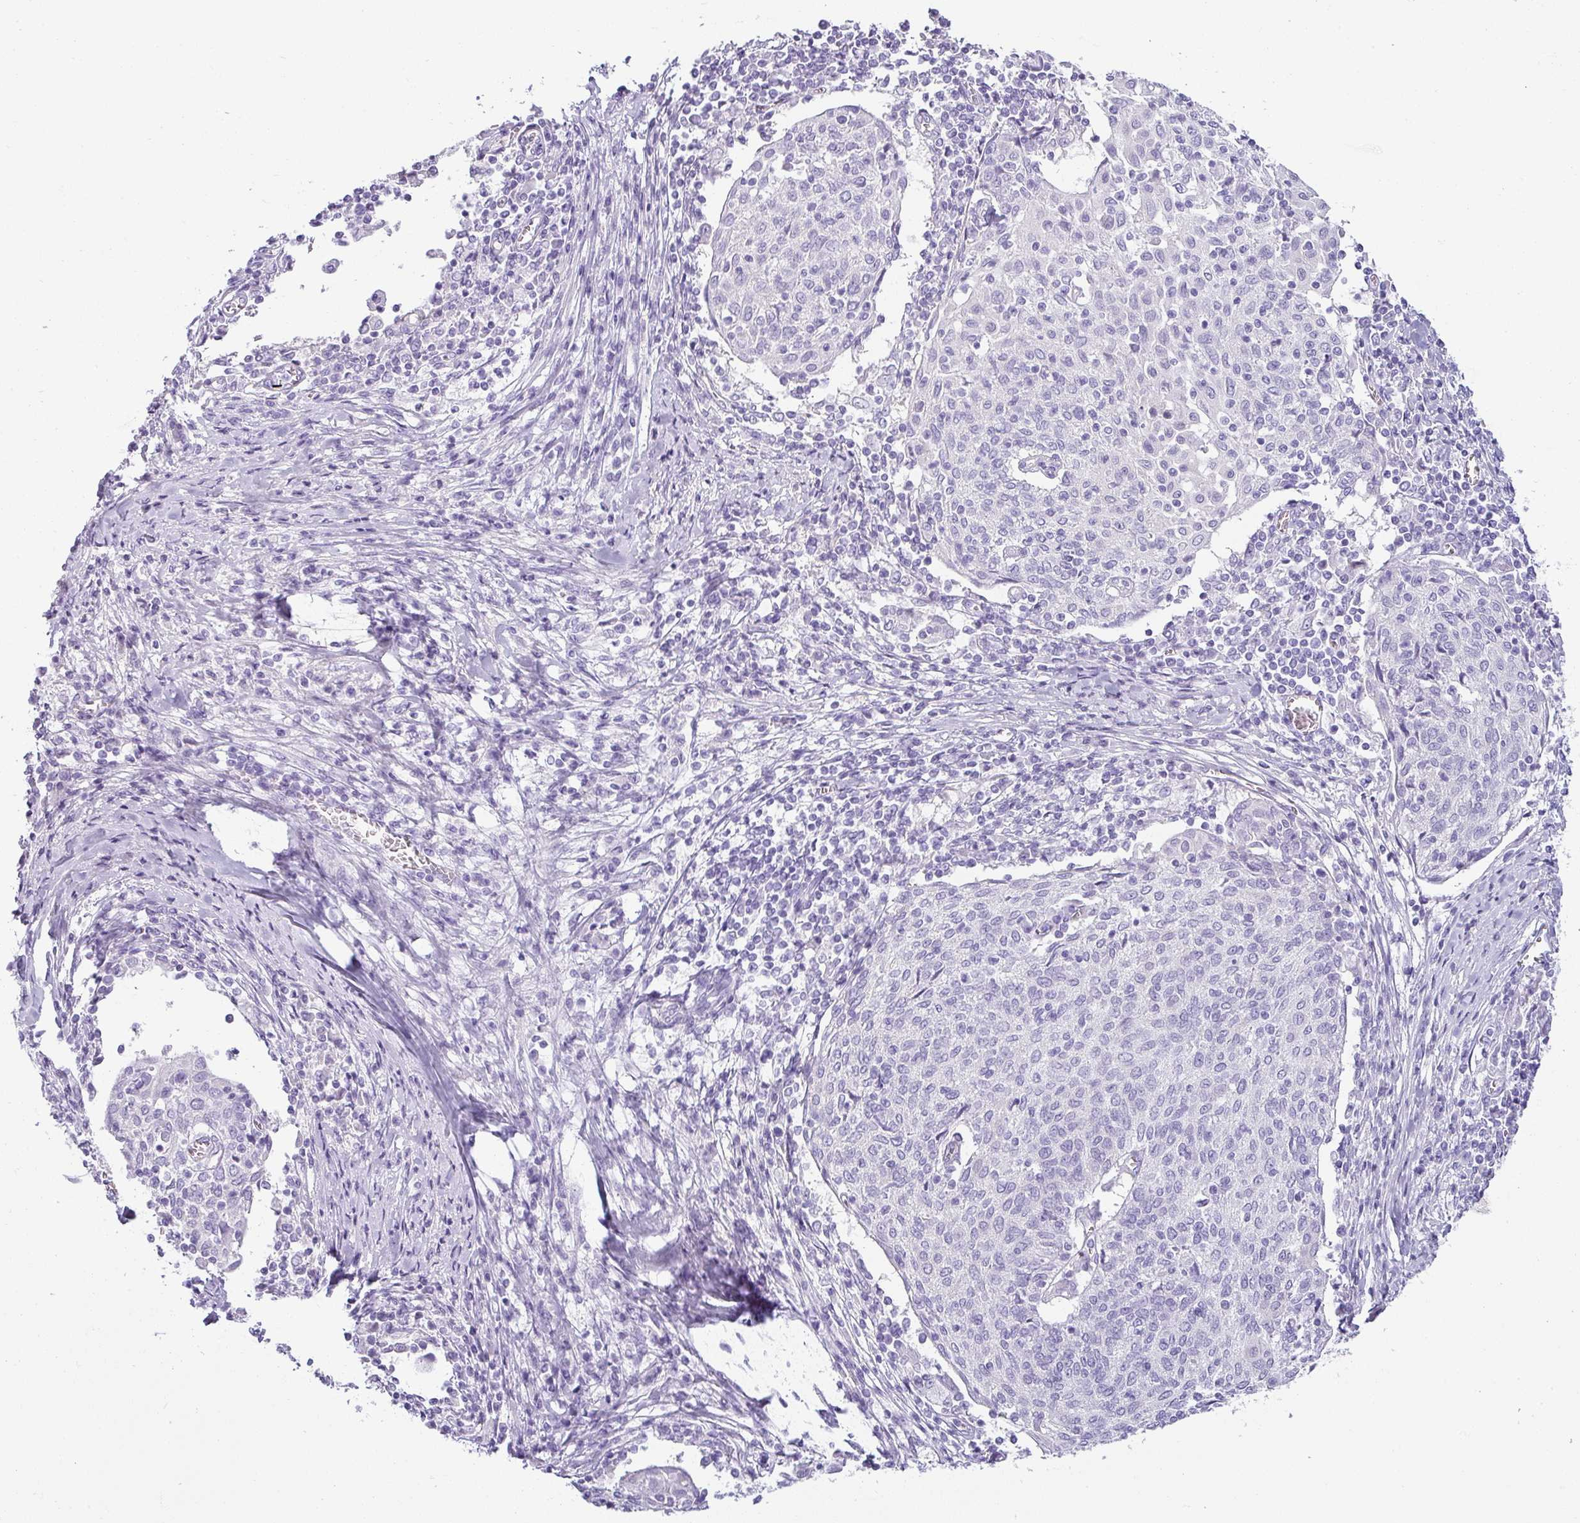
{"staining": {"intensity": "negative", "quantity": "none", "location": "none"}, "tissue": "cervical cancer", "cell_type": "Tumor cells", "image_type": "cancer", "snomed": [{"axis": "morphology", "description": "Squamous cell carcinoma, NOS"}, {"axis": "topography", "description": "Cervix"}], "caption": "This is an immunohistochemistry (IHC) image of cervical squamous cell carcinoma. There is no positivity in tumor cells.", "gene": "VCY1B", "patient": {"sex": "female", "age": 52}}